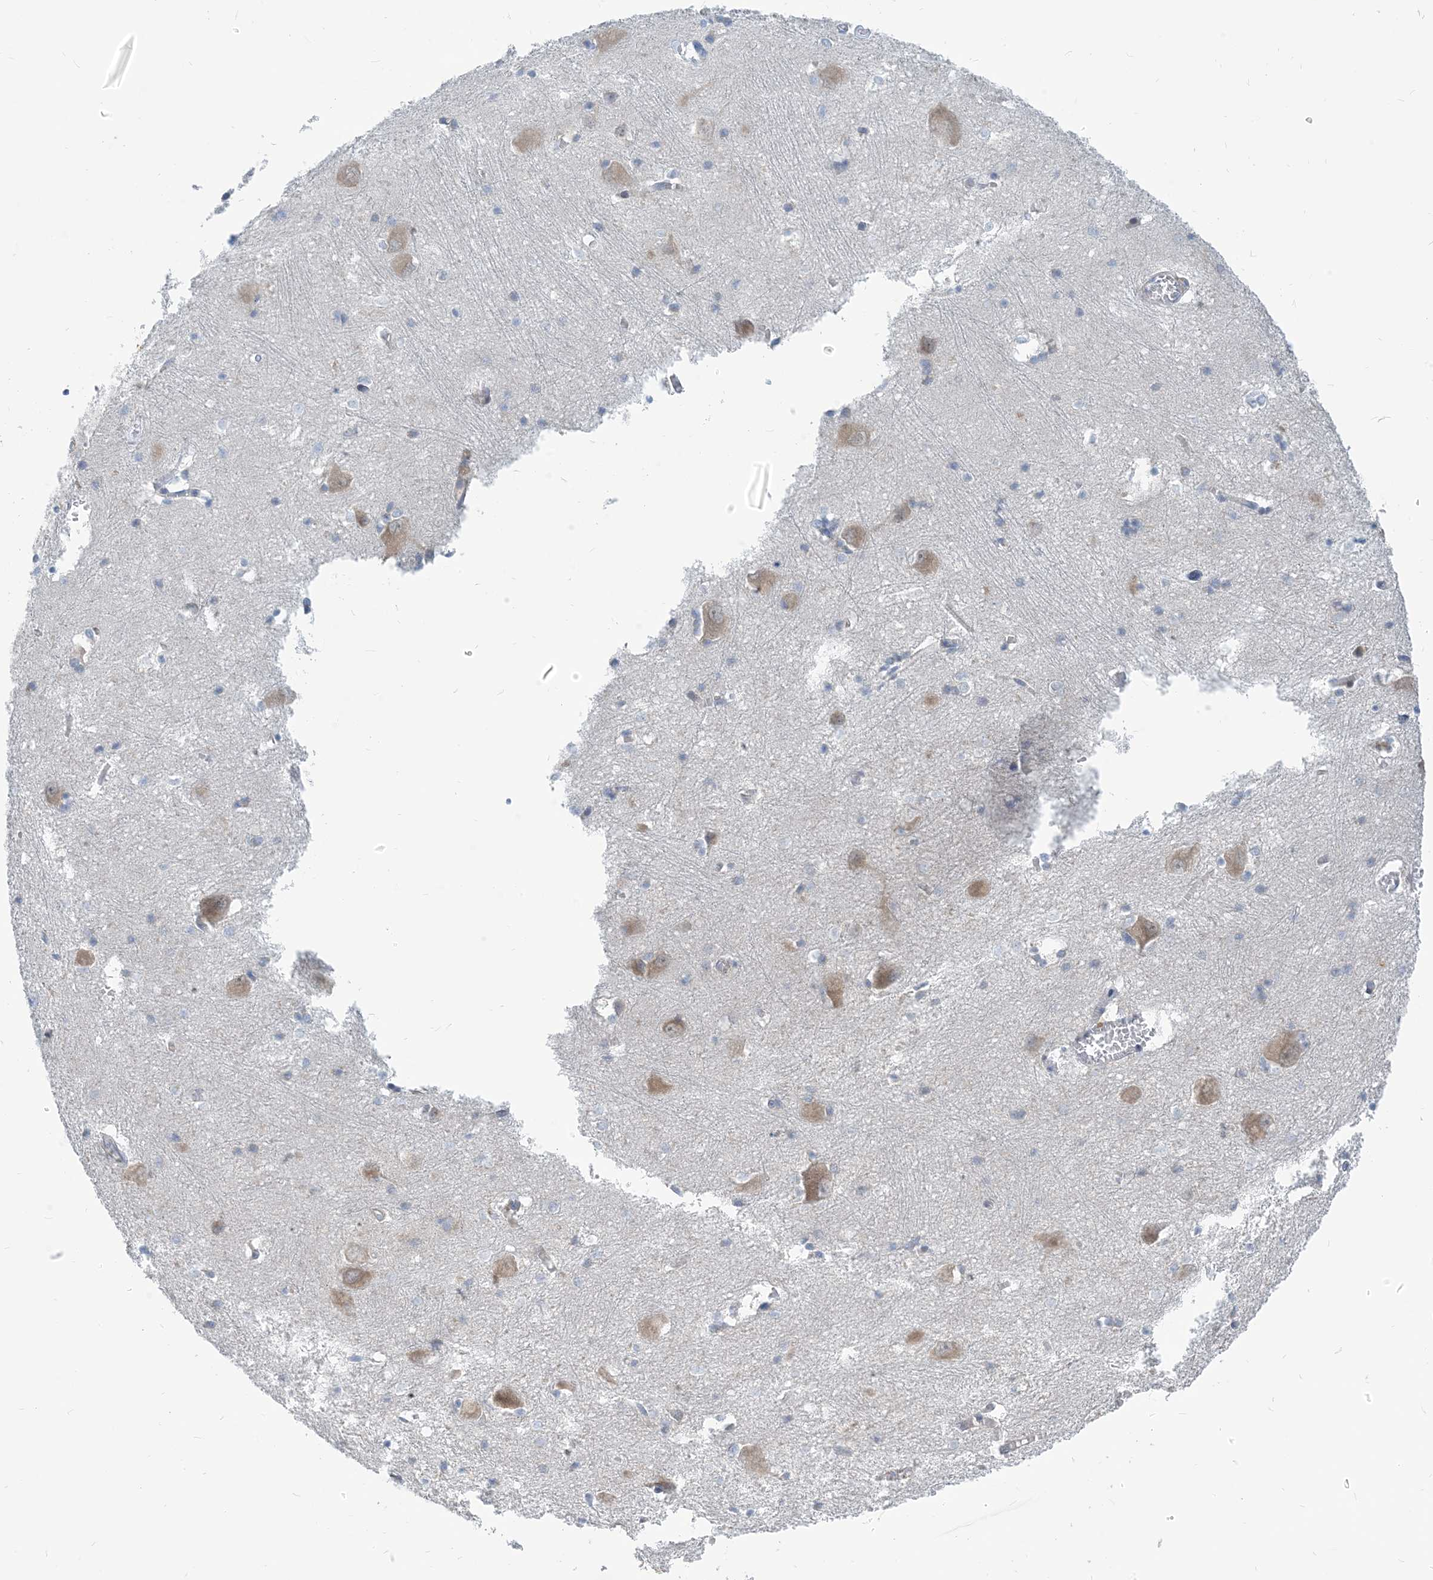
{"staining": {"intensity": "negative", "quantity": "none", "location": "none"}, "tissue": "caudate", "cell_type": "Glial cells", "image_type": "normal", "snomed": [{"axis": "morphology", "description": "Normal tissue, NOS"}, {"axis": "topography", "description": "Lateral ventricle wall"}], "caption": "Immunohistochemistry micrograph of unremarkable caudate: caudate stained with DAB reveals no significant protein staining in glial cells. (Immunohistochemistry, brightfield microscopy, high magnification).", "gene": "PLEKHA3", "patient": {"sex": "male", "age": 37}}